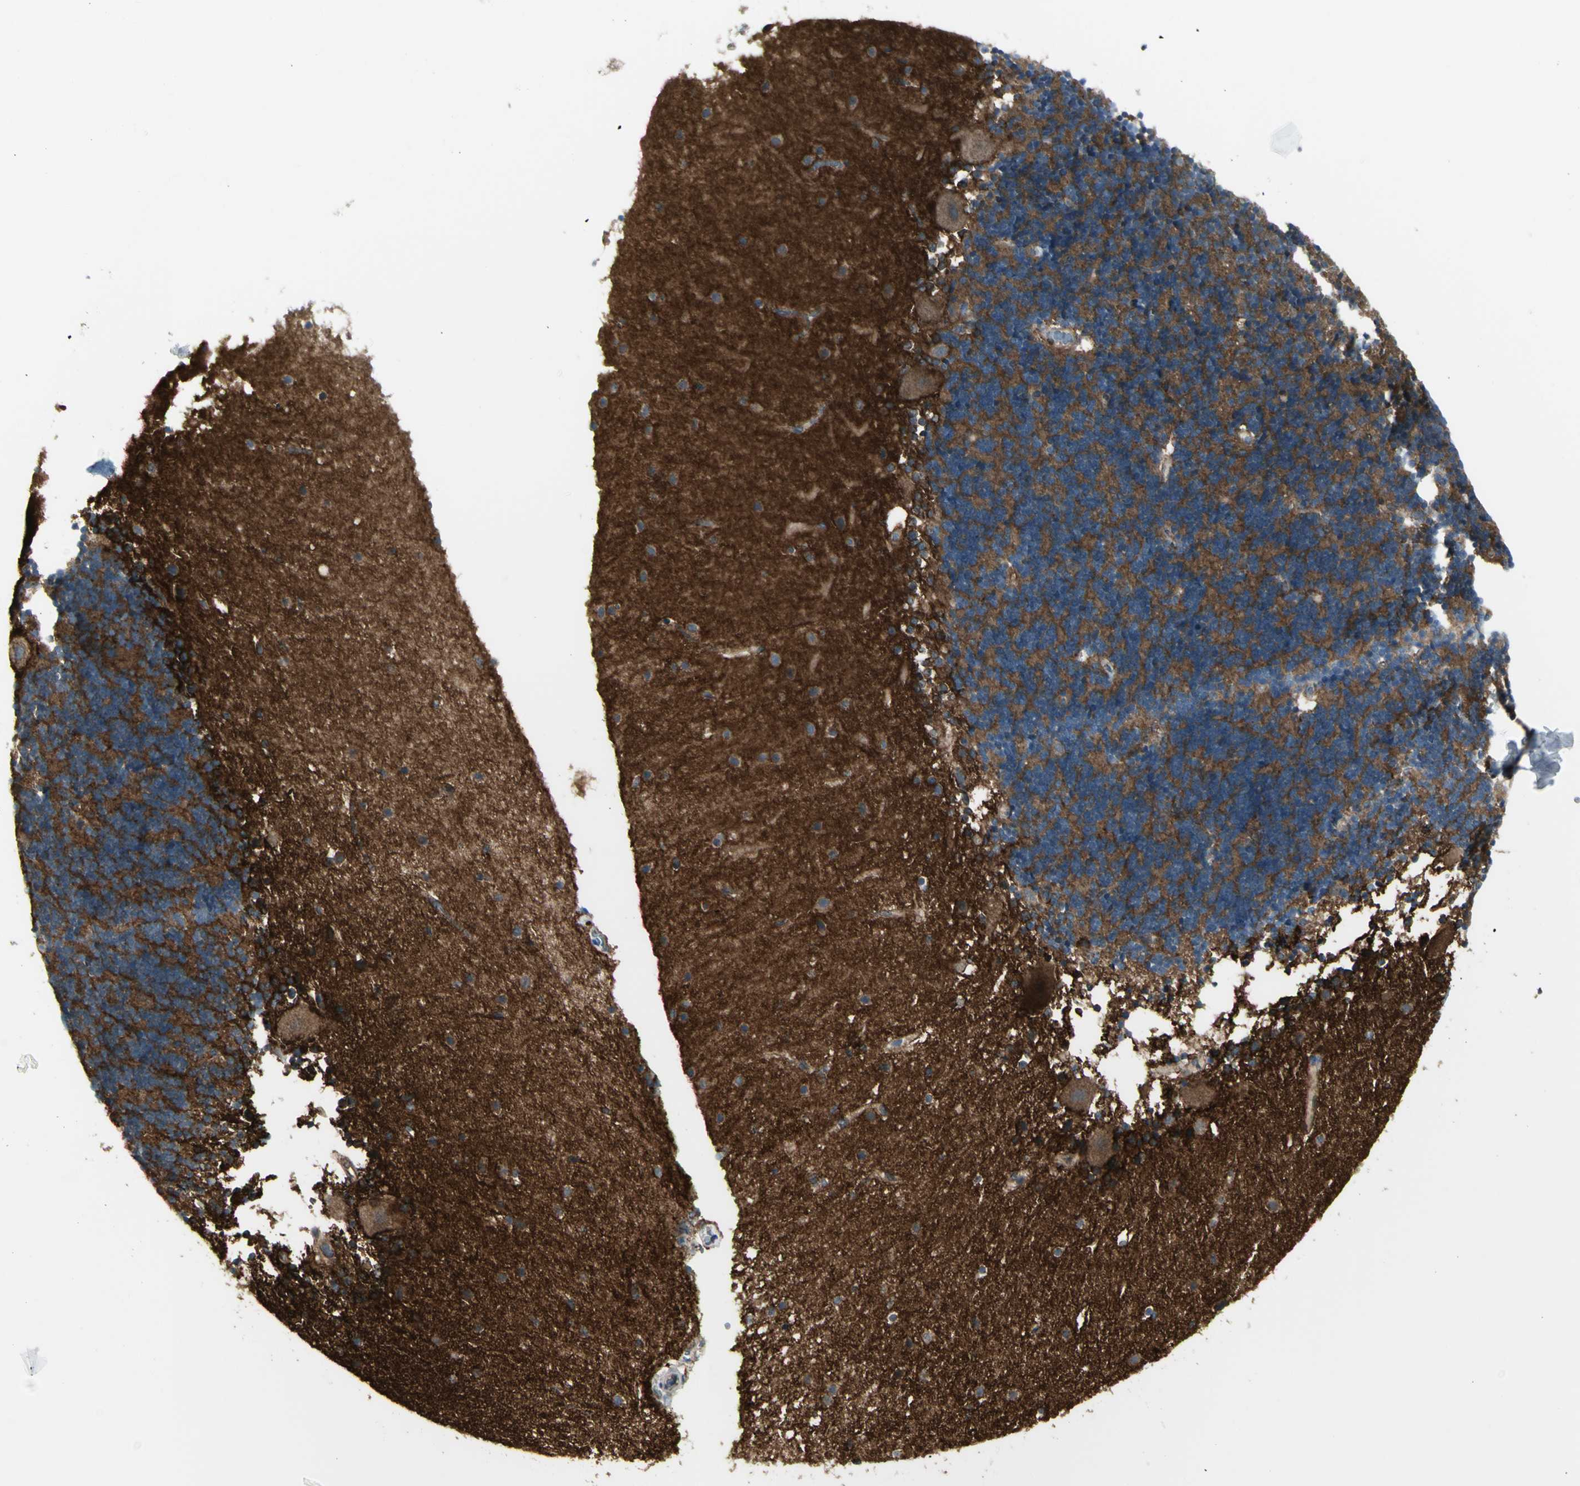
{"staining": {"intensity": "weak", "quantity": ">75%", "location": "cytoplasmic/membranous"}, "tissue": "cerebellum", "cell_type": "Cells in granular layer", "image_type": "normal", "snomed": [{"axis": "morphology", "description": "Normal tissue, NOS"}, {"axis": "topography", "description": "Cerebellum"}], "caption": "High-power microscopy captured an immunohistochemistry (IHC) histopathology image of benign cerebellum, revealing weak cytoplasmic/membranous expression in approximately >75% of cells in granular layer. The staining was performed using DAB, with brown indicating positive protein expression. Nuclei are stained blue with hematoxylin.", "gene": "NAXD", "patient": {"sex": "female", "age": 54}}